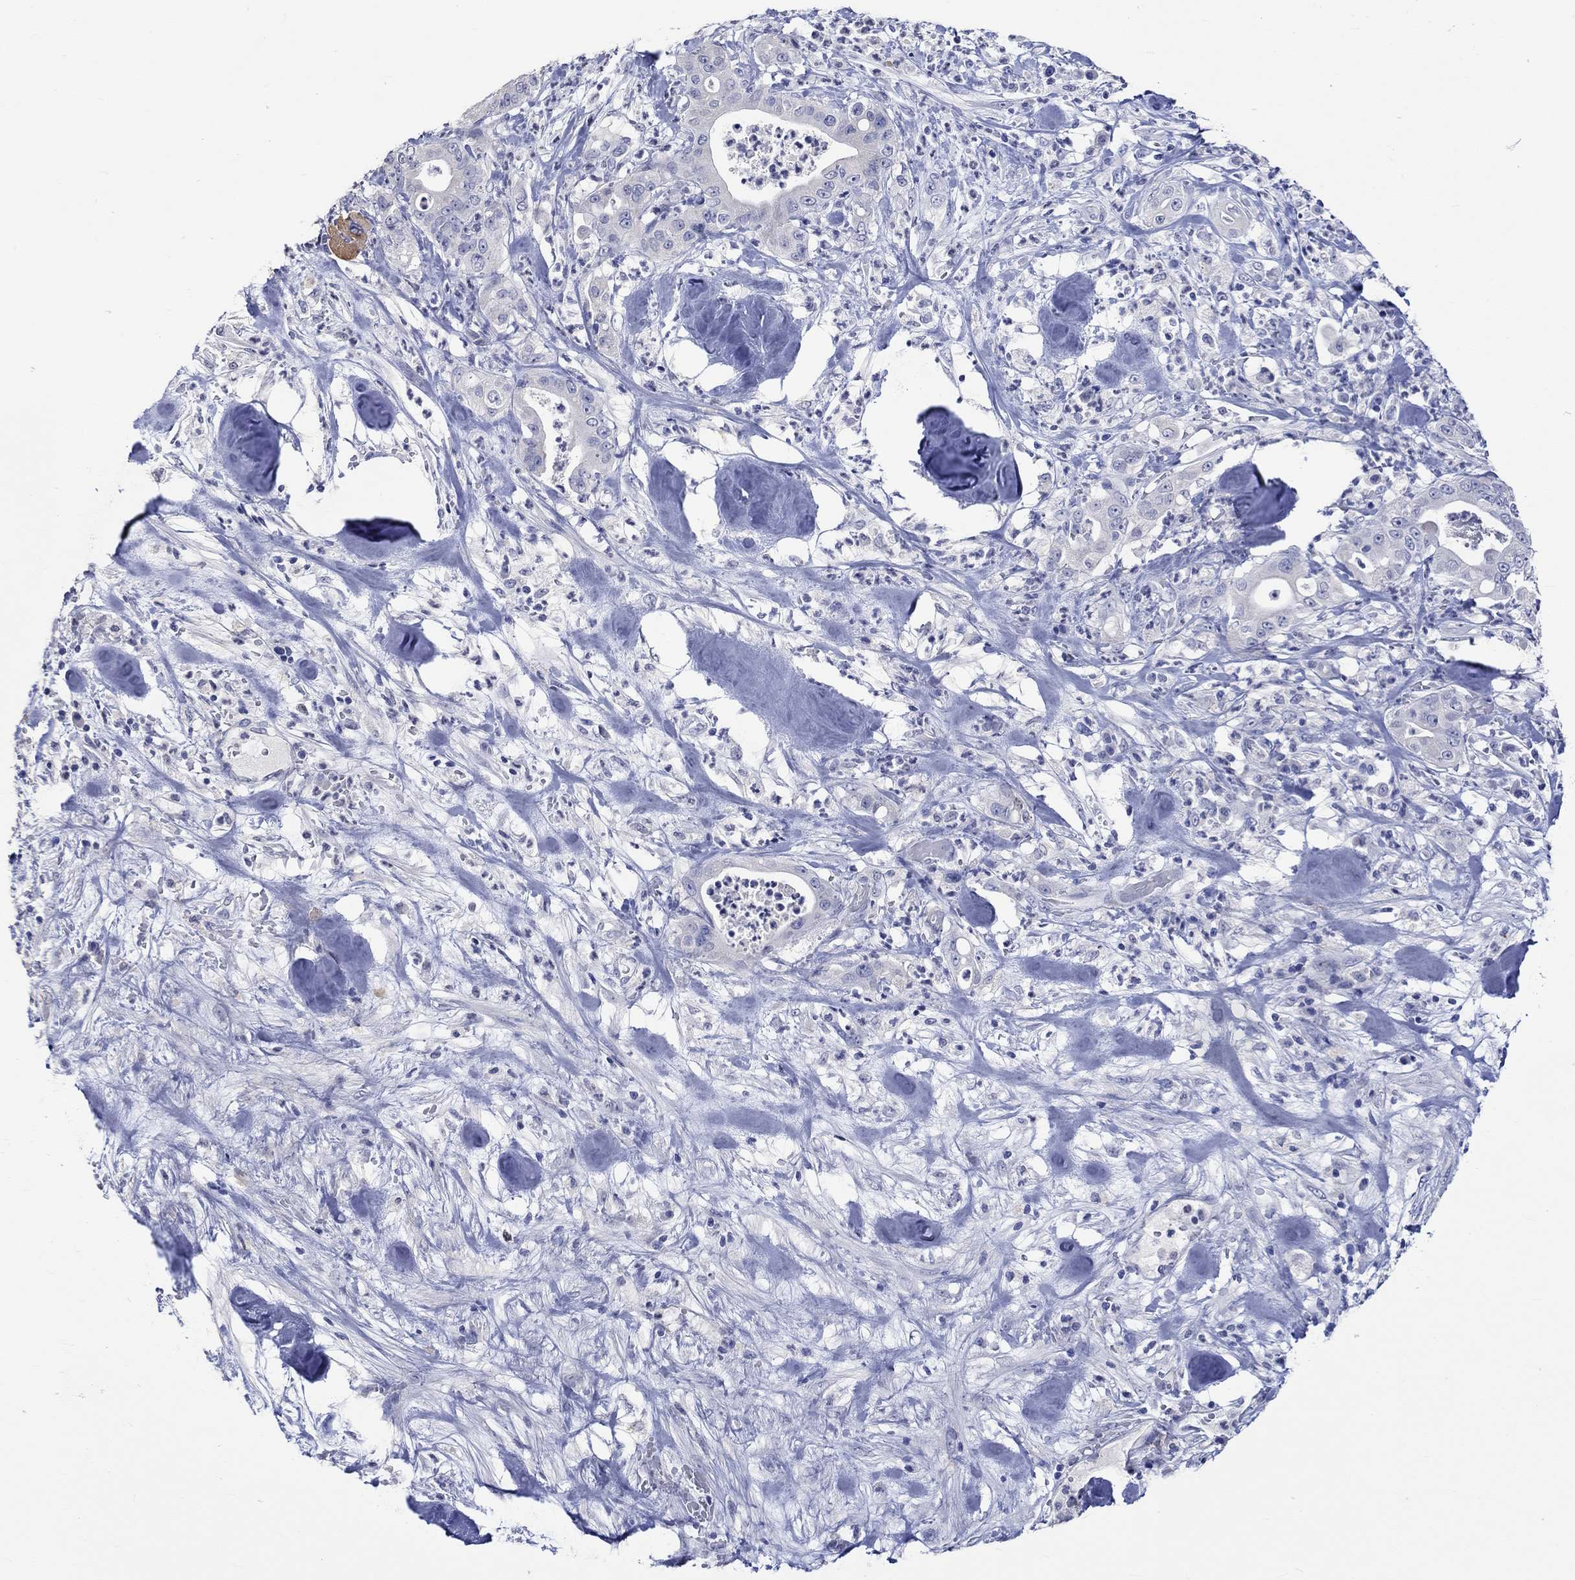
{"staining": {"intensity": "negative", "quantity": "none", "location": "none"}, "tissue": "pancreatic cancer", "cell_type": "Tumor cells", "image_type": "cancer", "snomed": [{"axis": "morphology", "description": "Adenocarcinoma, NOS"}, {"axis": "topography", "description": "Pancreas"}], "caption": "Immunohistochemical staining of pancreatic cancer (adenocarcinoma) shows no significant staining in tumor cells.", "gene": "KLHL35", "patient": {"sex": "male", "age": 71}}